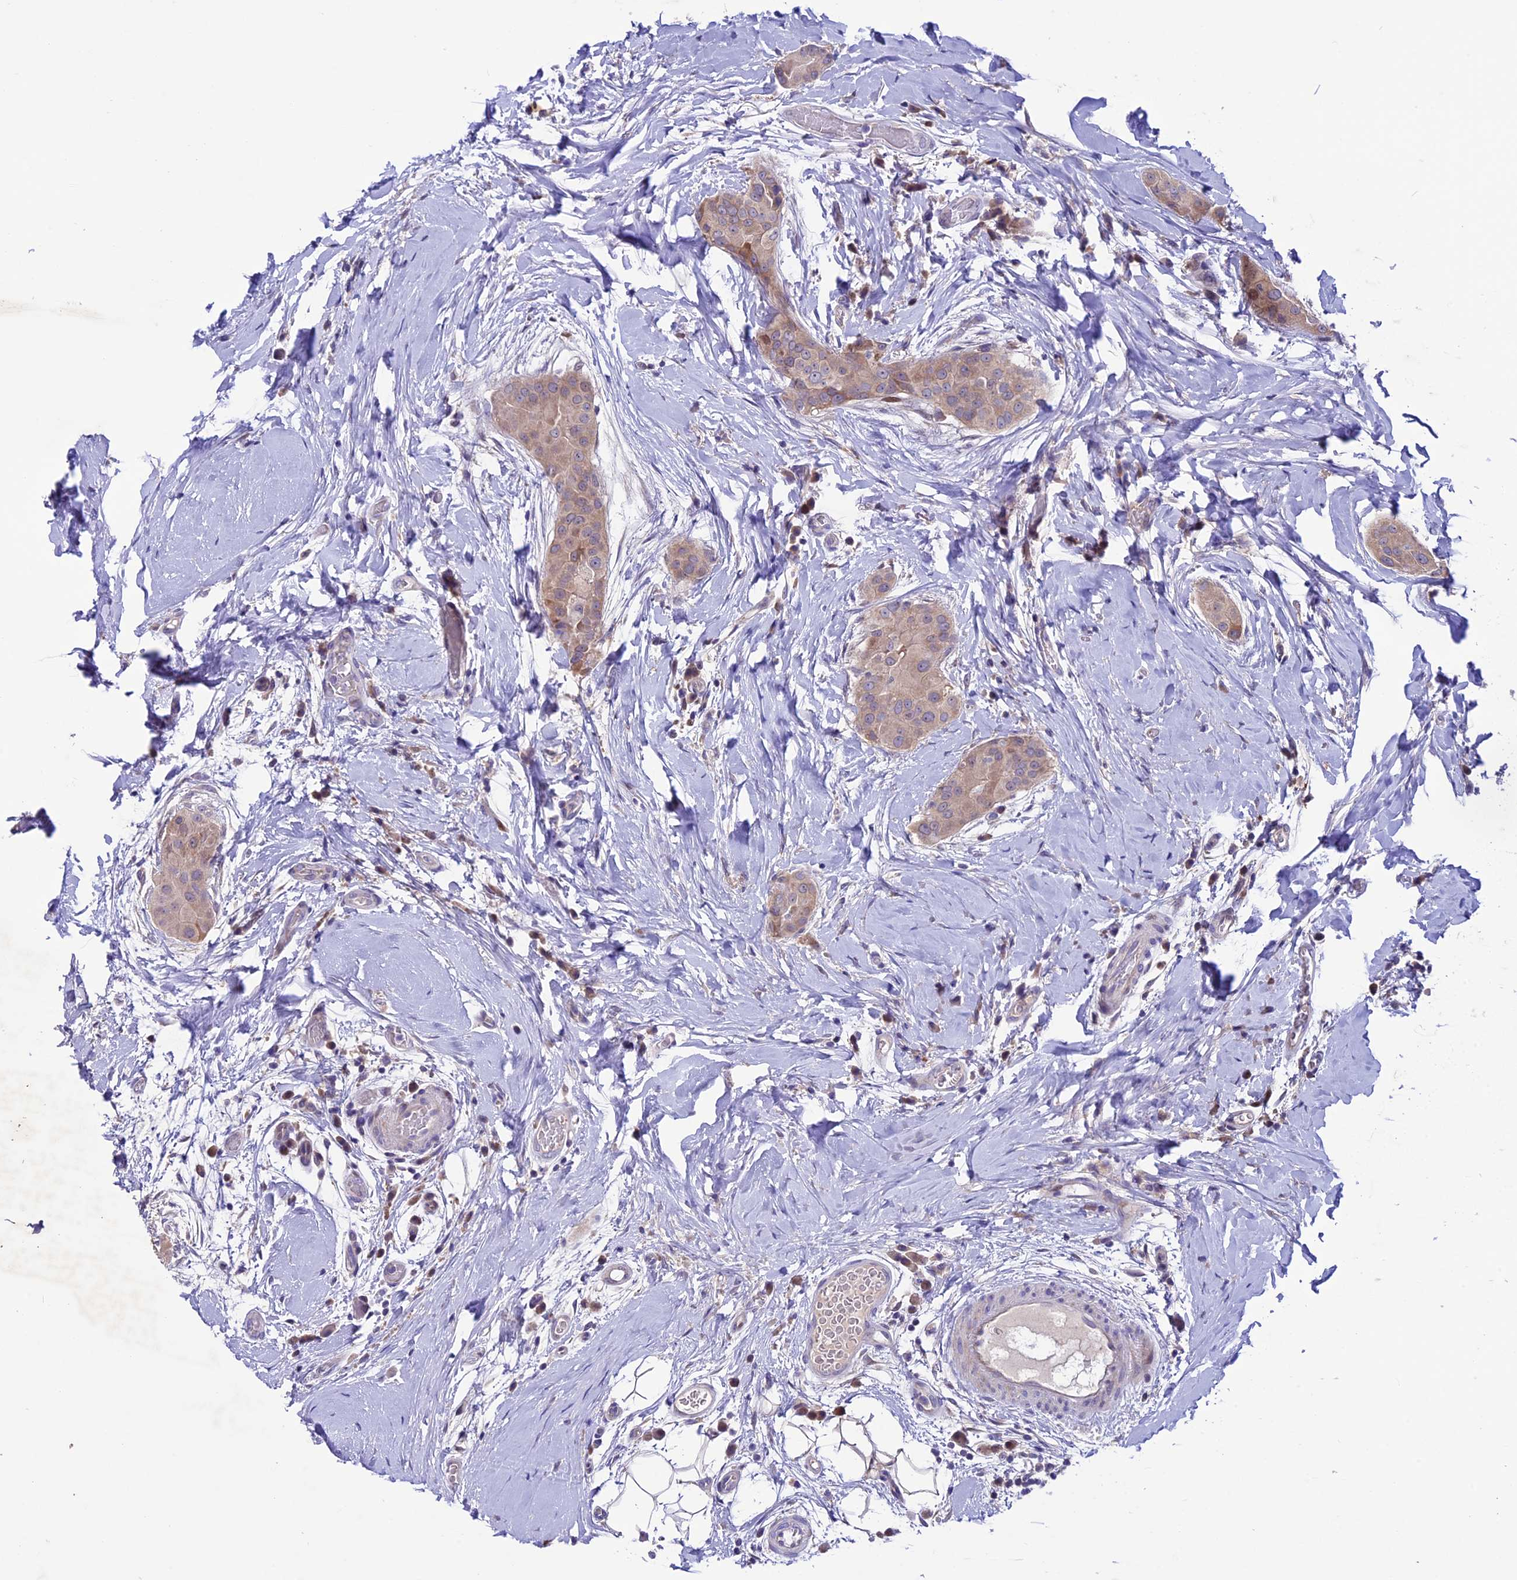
{"staining": {"intensity": "weak", "quantity": "25%-75%", "location": "cytoplasmic/membranous"}, "tissue": "thyroid cancer", "cell_type": "Tumor cells", "image_type": "cancer", "snomed": [{"axis": "morphology", "description": "Papillary adenocarcinoma, NOS"}, {"axis": "topography", "description": "Thyroid gland"}], "caption": "Immunohistochemistry staining of papillary adenocarcinoma (thyroid), which displays low levels of weak cytoplasmic/membranous positivity in approximately 25%-75% of tumor cells indicating weak cytoplasmic/membranous protein positivity. The staining was performed using DAB (brown) for protein detection and nuclei were counterstained in hematoxylin (blue).", "gene": "XKR7", "patient": {"sex": "male", "age": 33}}